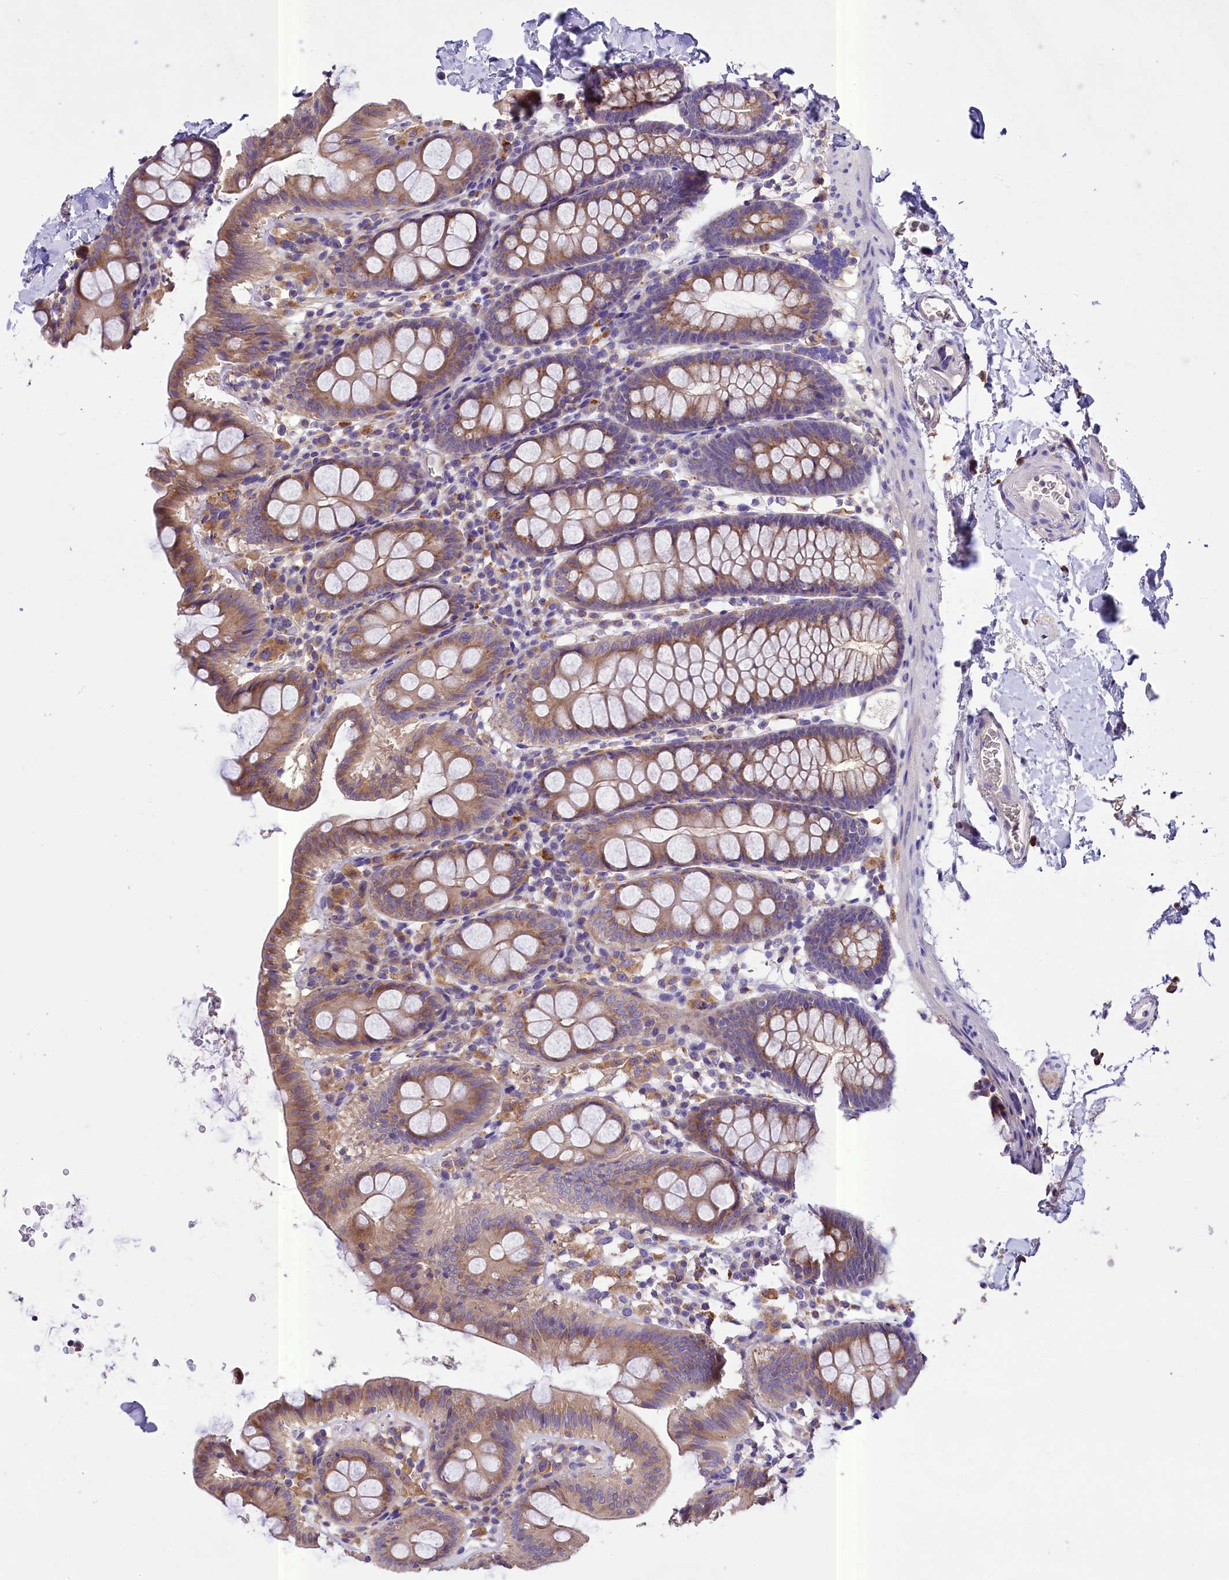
{"staining": {"intensity": "negative", "quantity": "none", "location": "none"}, "tissue": "colon", "cell_type": "Endothelial cells", "image_type": "normal", "snomed": [{"axis": "morphology", "description": "Normal tissue, NOS"}, {"axis": "topography", "description": "Colon"}], "caption": "This micrograph is of benign colon stained with IHC to label a protein in brown with the nuclei are counter-stained blue. There is no expression in endothelial cells. (DAB (3,3'-diaminobenzidine) IHC, high magnification).", "gene": "PEMT", "patient": {"sex": "male", "age": 75}}